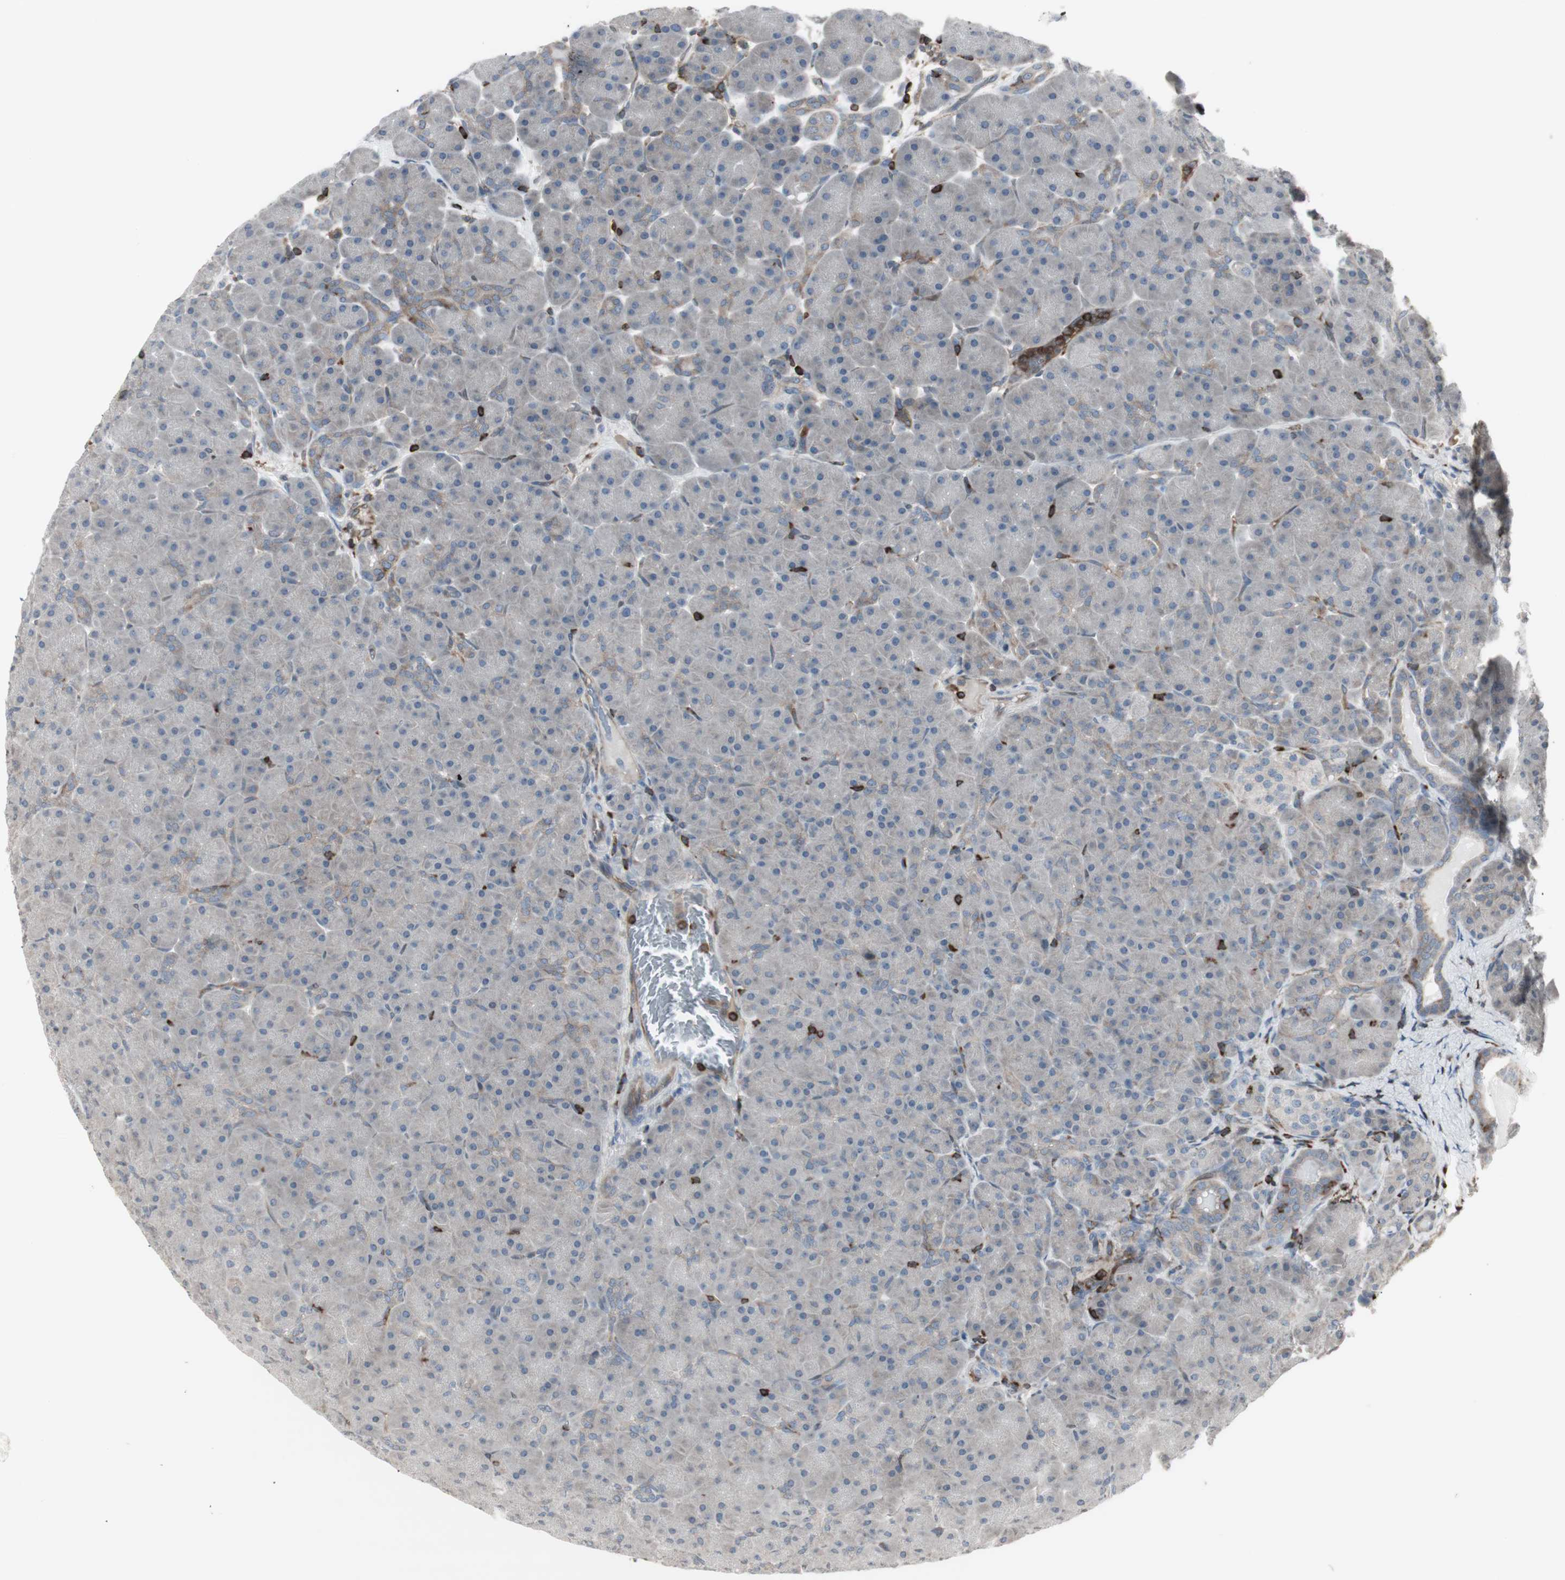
{"staining": {"intensity": "moderate", "quantity": "<25%", "location": "cytoplasmic/membranous,nuclear"}, "tissue": "pancreas", "cell_type": "Exocrine glandular cells", "image_type": "normal", "snomed": [{"axis": "morphology", "description": "Normal tissue, NOS"}, {"axis": "topography", "description": "Pancreas"}], "caption": "Moderate cytoplasmic/membranous,nuclear positivity is identified in approximately <25% of exocrine glandular cells in benign pancreas.", "gene": "ARHGEF1", "patient": {"sex": "male", "age": 66}}